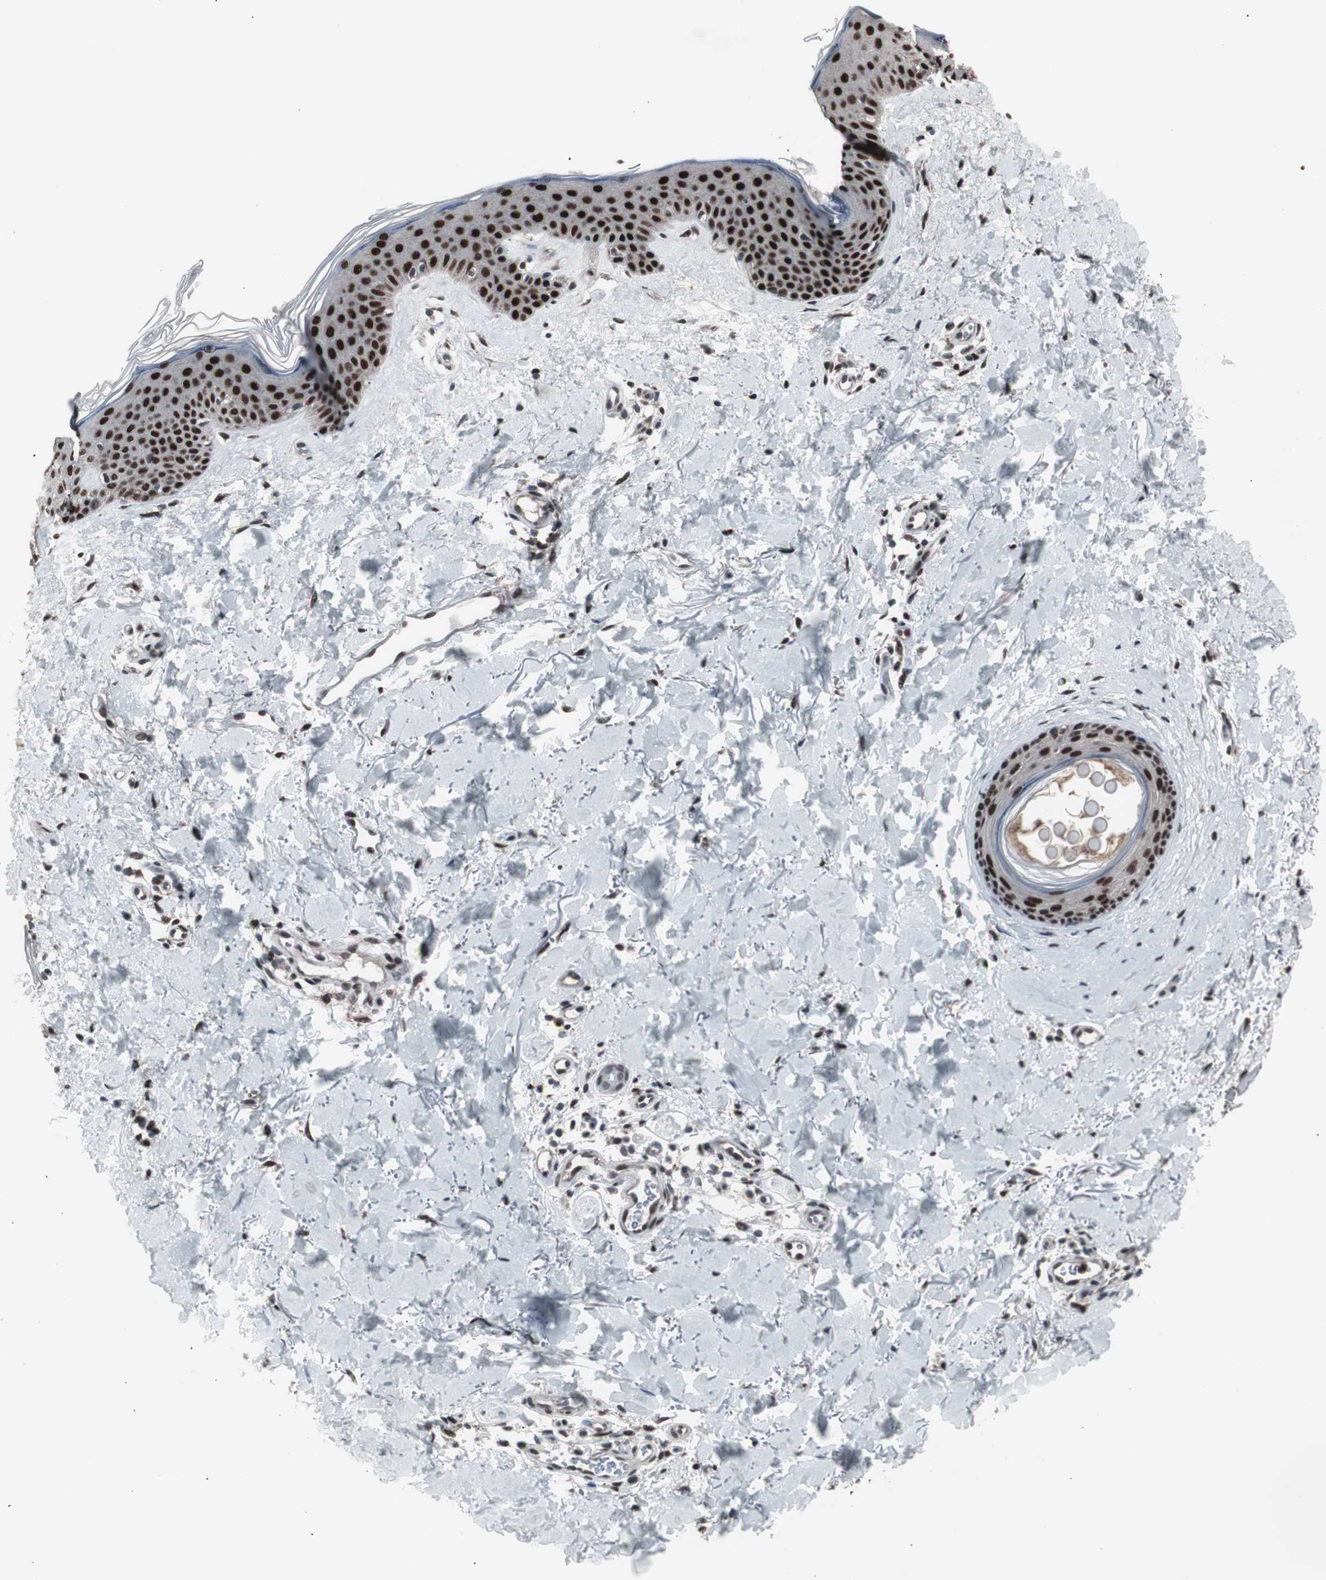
{"staining": {"intensity": "moderate", "quantity": ">75%", "location": "nuclear"}, "tissue": "skin", "cell_type": "Fibroblasts", "image_type": "normal", "snomed": [{"axis": "morphology", "description": "Normal tissue, NOS"}, {"axis": "topography", "description": "Skin"}], "caption": "Protein positivity by immunohistochemistry demonstrates moderate nuclear staining in approximately >75% of fibroblasts in unremarkable skin.", "gene": "RXRA", "patient": {"sex": "female", "age": 56}}